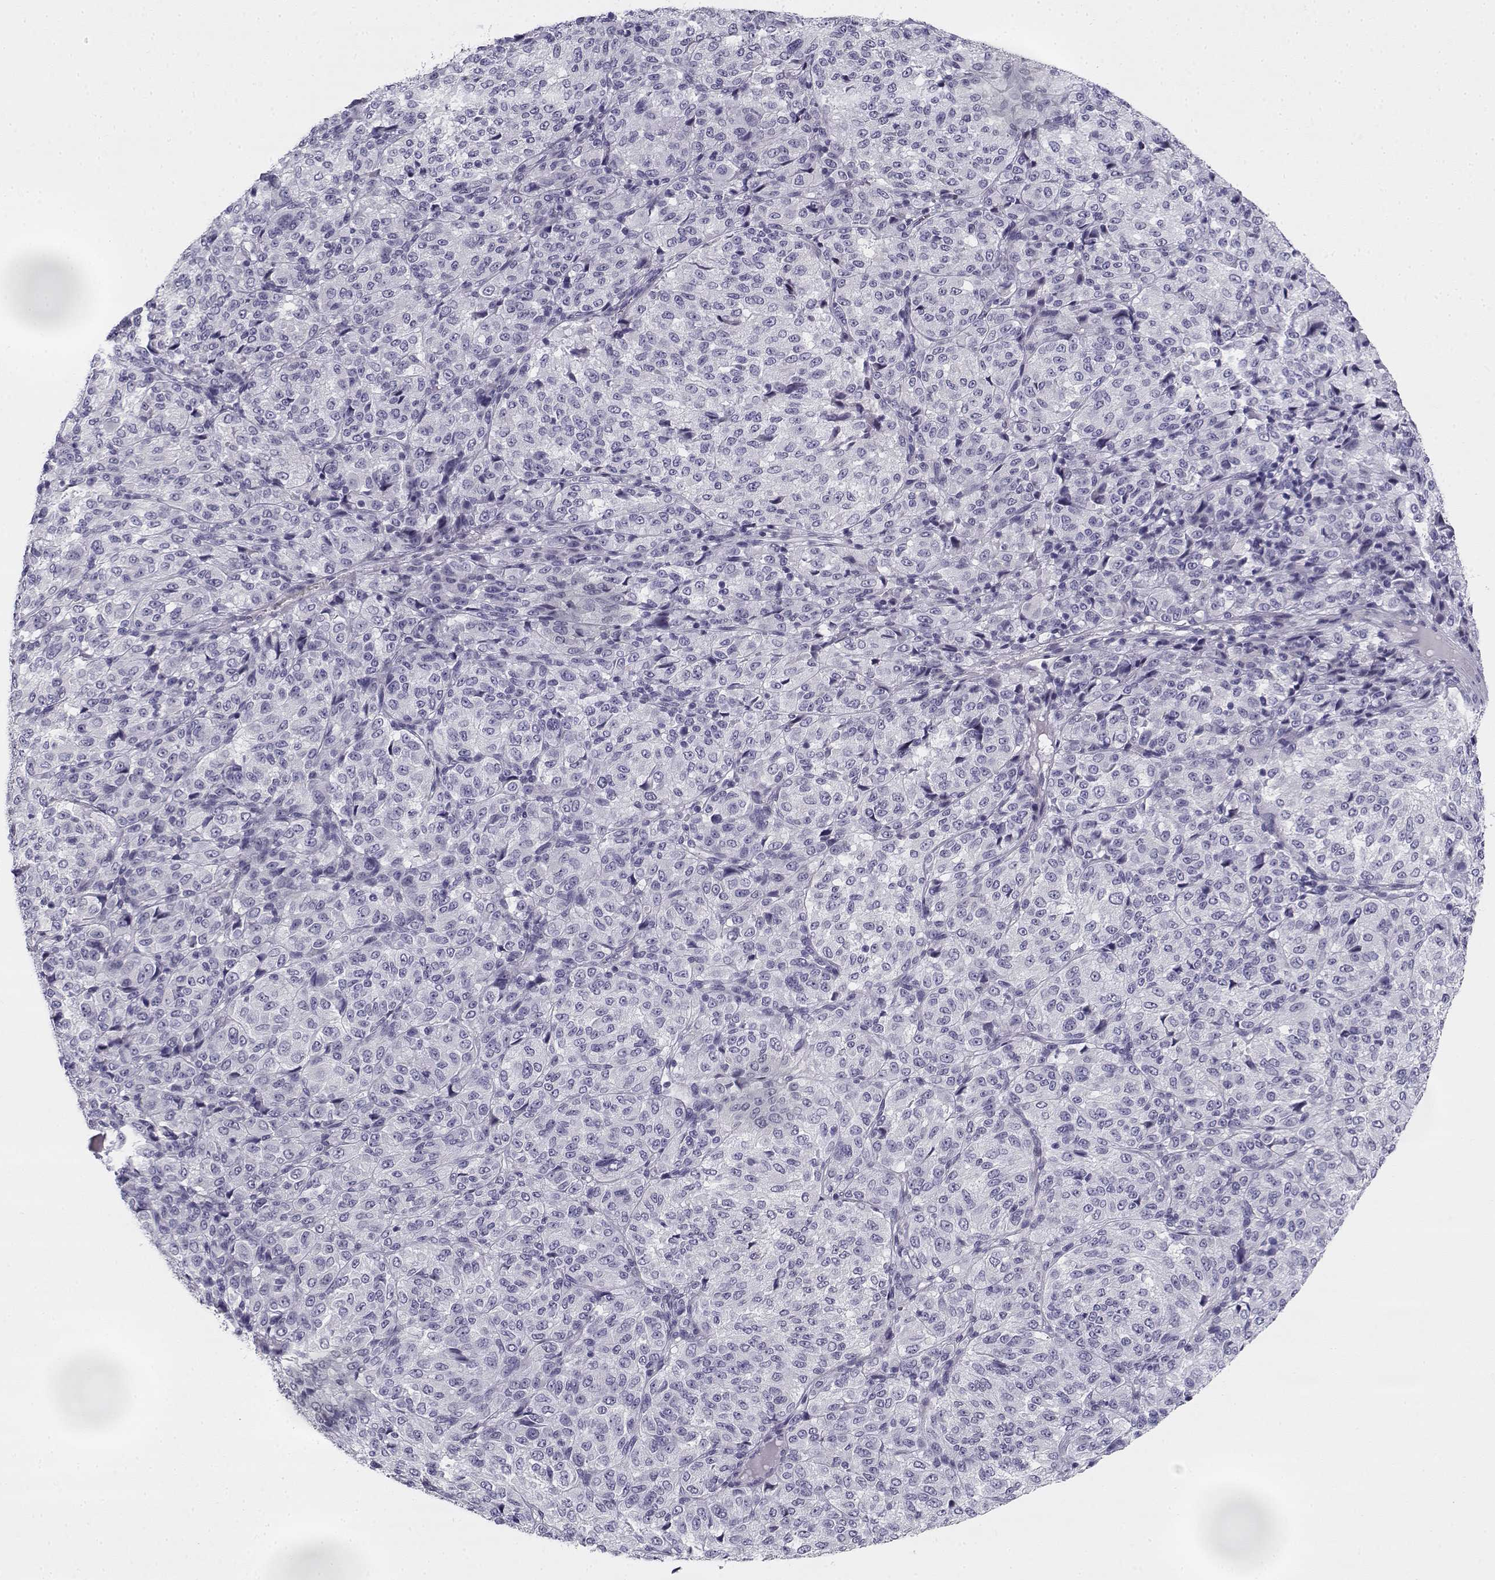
{"staining": {"intensity": "negative", "quantity": "none", "location": "none"}, "tissue": "melanoma", "cell_type": "Tumor cells", "image_type": "cancer", "snomed": [{"axis": "morphology", "description": "Malignant melanoma, Metastatic site"}, {"axis": "topography", "description": "Brain"}], "caption": "The image displays no significant positivity in tumor cells of melanoma.", "gene": "CREB3L3", "patient": {"sex": "female", "age": 56}}